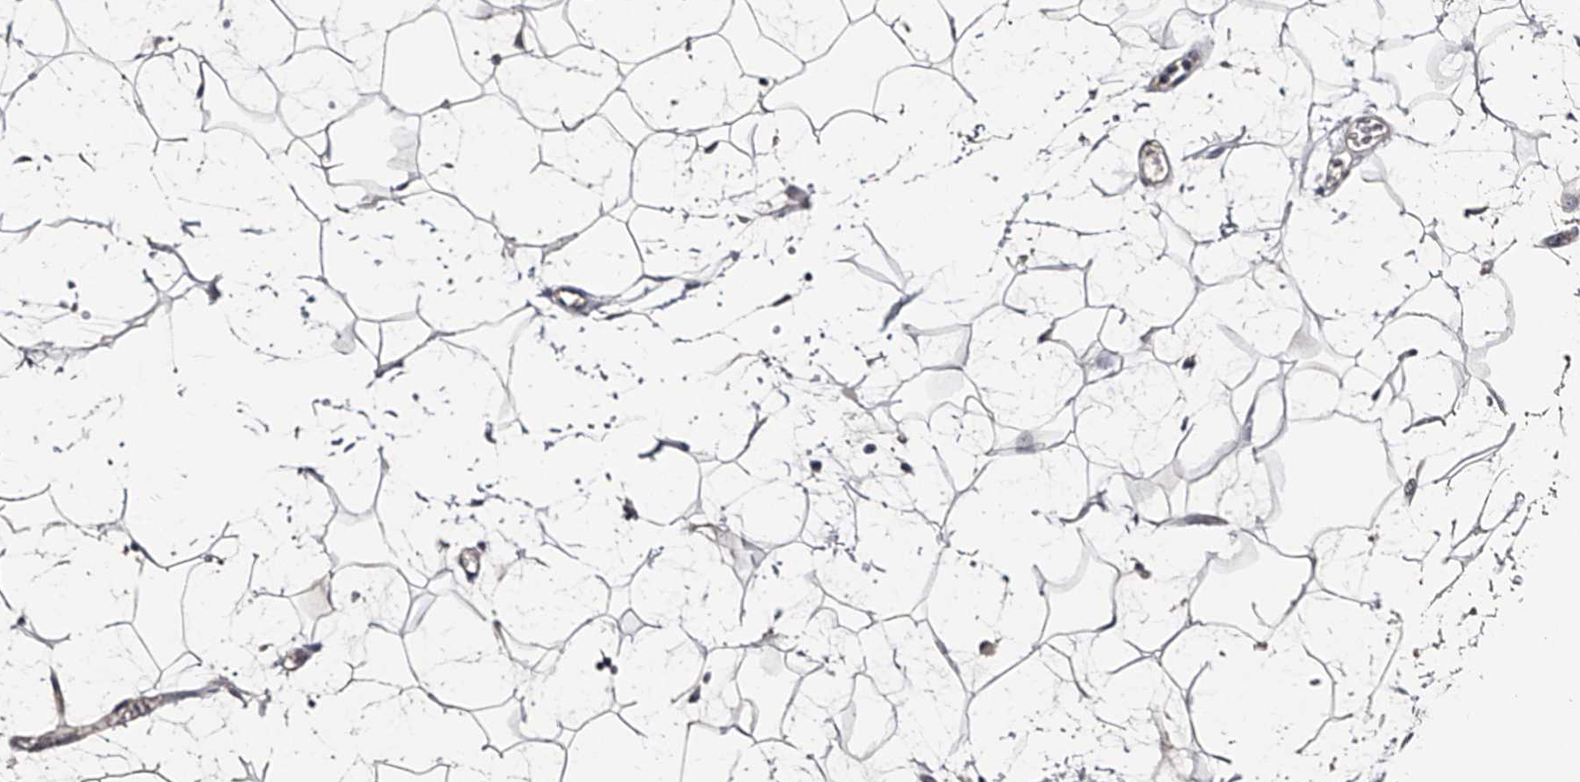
{"staining": {"intensity": "negative", "quantity": "none", "location": "none"}, "tissue": "adipose tissue", "cell_type": "Adipocytes", "image_type": "normal", "snomed": [{"axis": "morphology", "description": "Normal tissue, NOS"}, {"axis": "topography", "description": "Soft tissue"}], "caption": "DAB immunohistochemical staining of unremarkable human adipose tissue demonstrates no significant positivity in adipocytes.", "gene": "MDN1", "patient": {"sex": "male", "age": 72}}